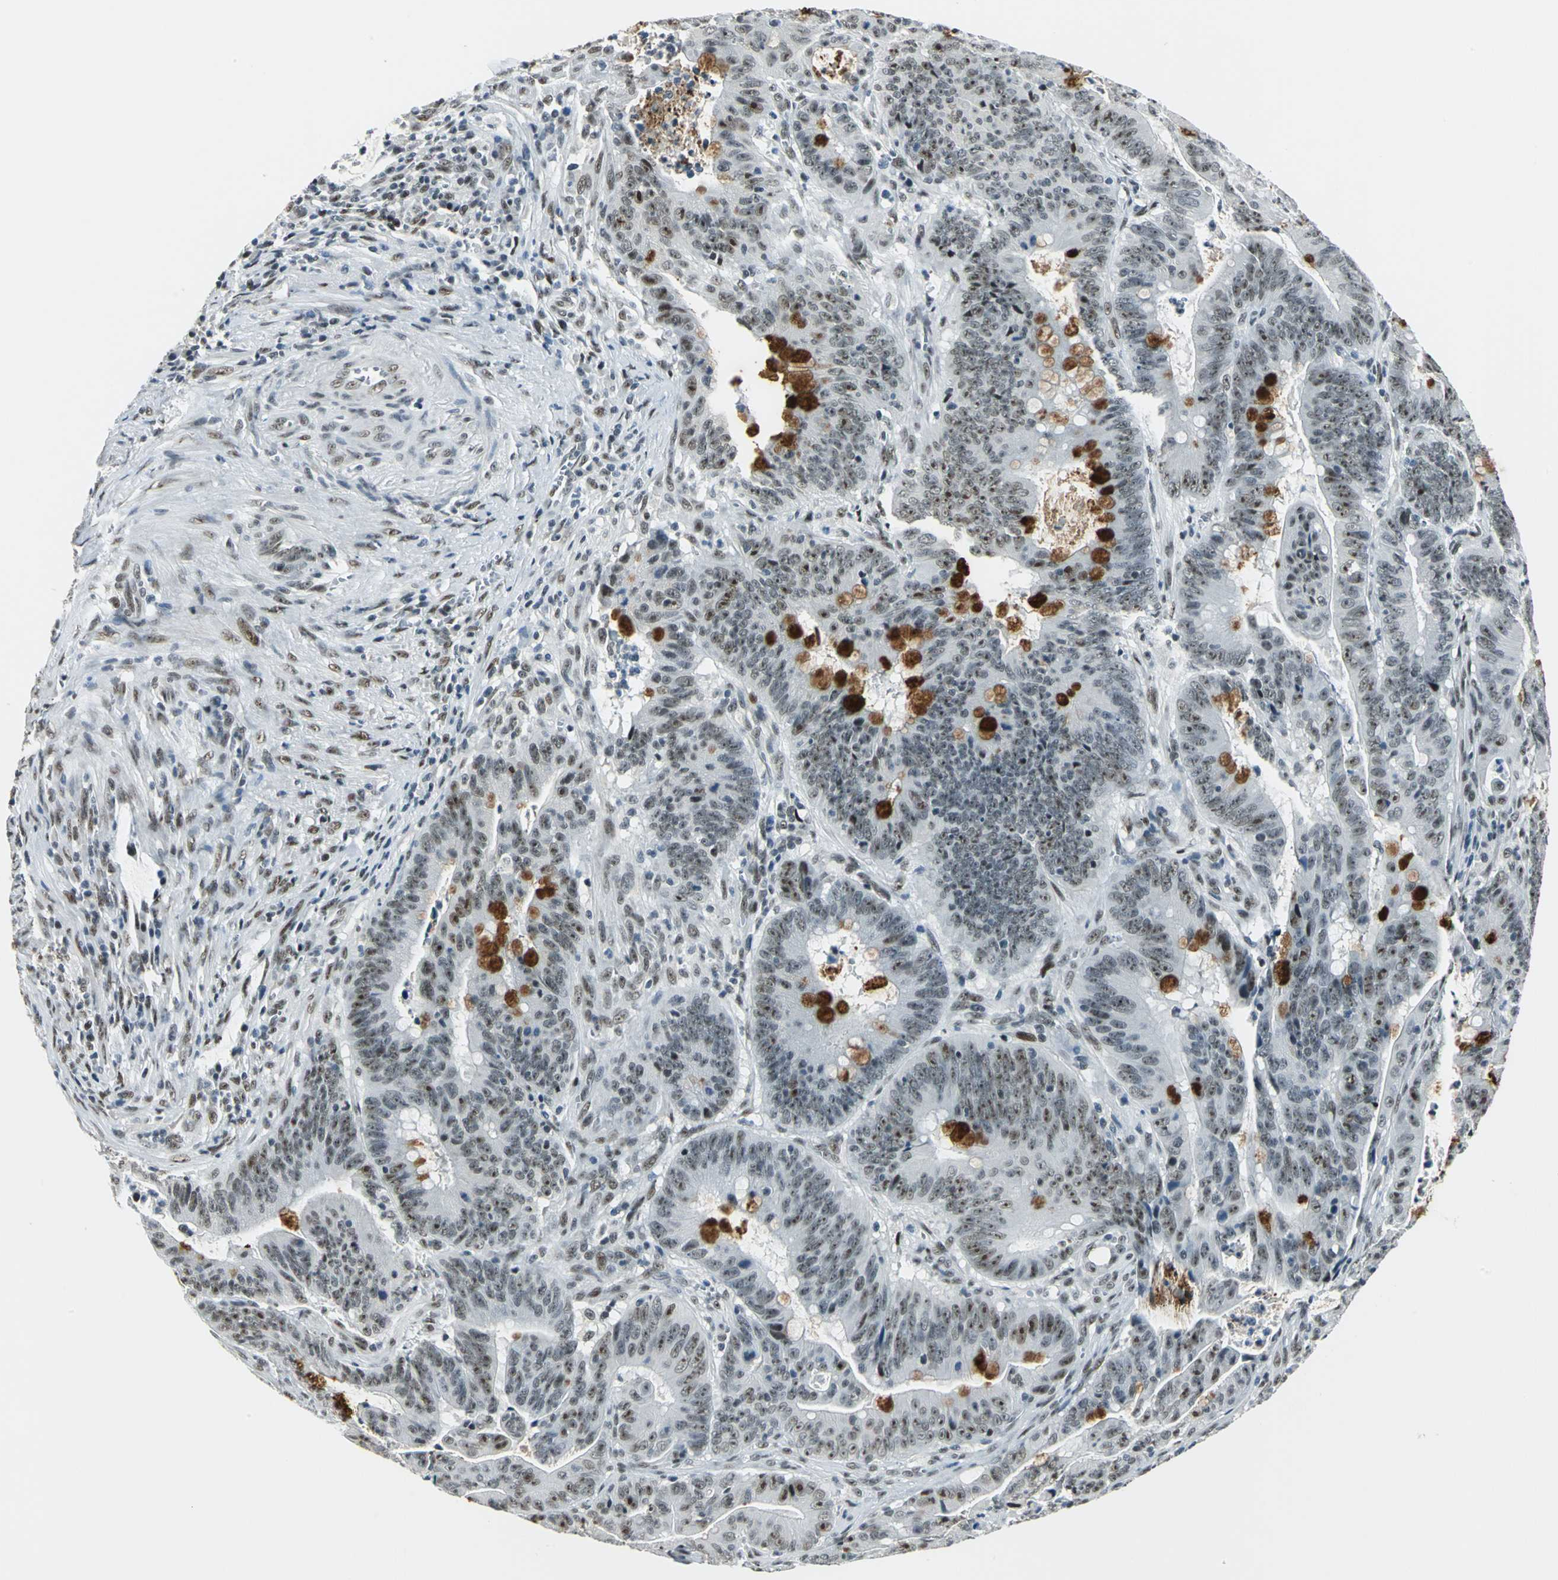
{"staining": {"intensity": "strong", "quantity": ">75%", "location": "cytoplasmic/membranous,nuclear"}, "tissue": "colorectal cancer", "cell_type": "Tumor cells", "image_type": "cancer", "snomed": [{"axis": "morphology", "description": "Adenocarcinoma, NOS"}, {"axis": "topography", "description": "Colon"}], "caption": "A high-resolution micrograph shows immunohistochemistry (IHC) staining of adenocarcinoma (colorectal), which displays strong cytoplasmic/membranous and nuclear expression in about >75% of tumor cells.", "gene": "KAT6B", "patient": {"sex": "male", "age": 45}}